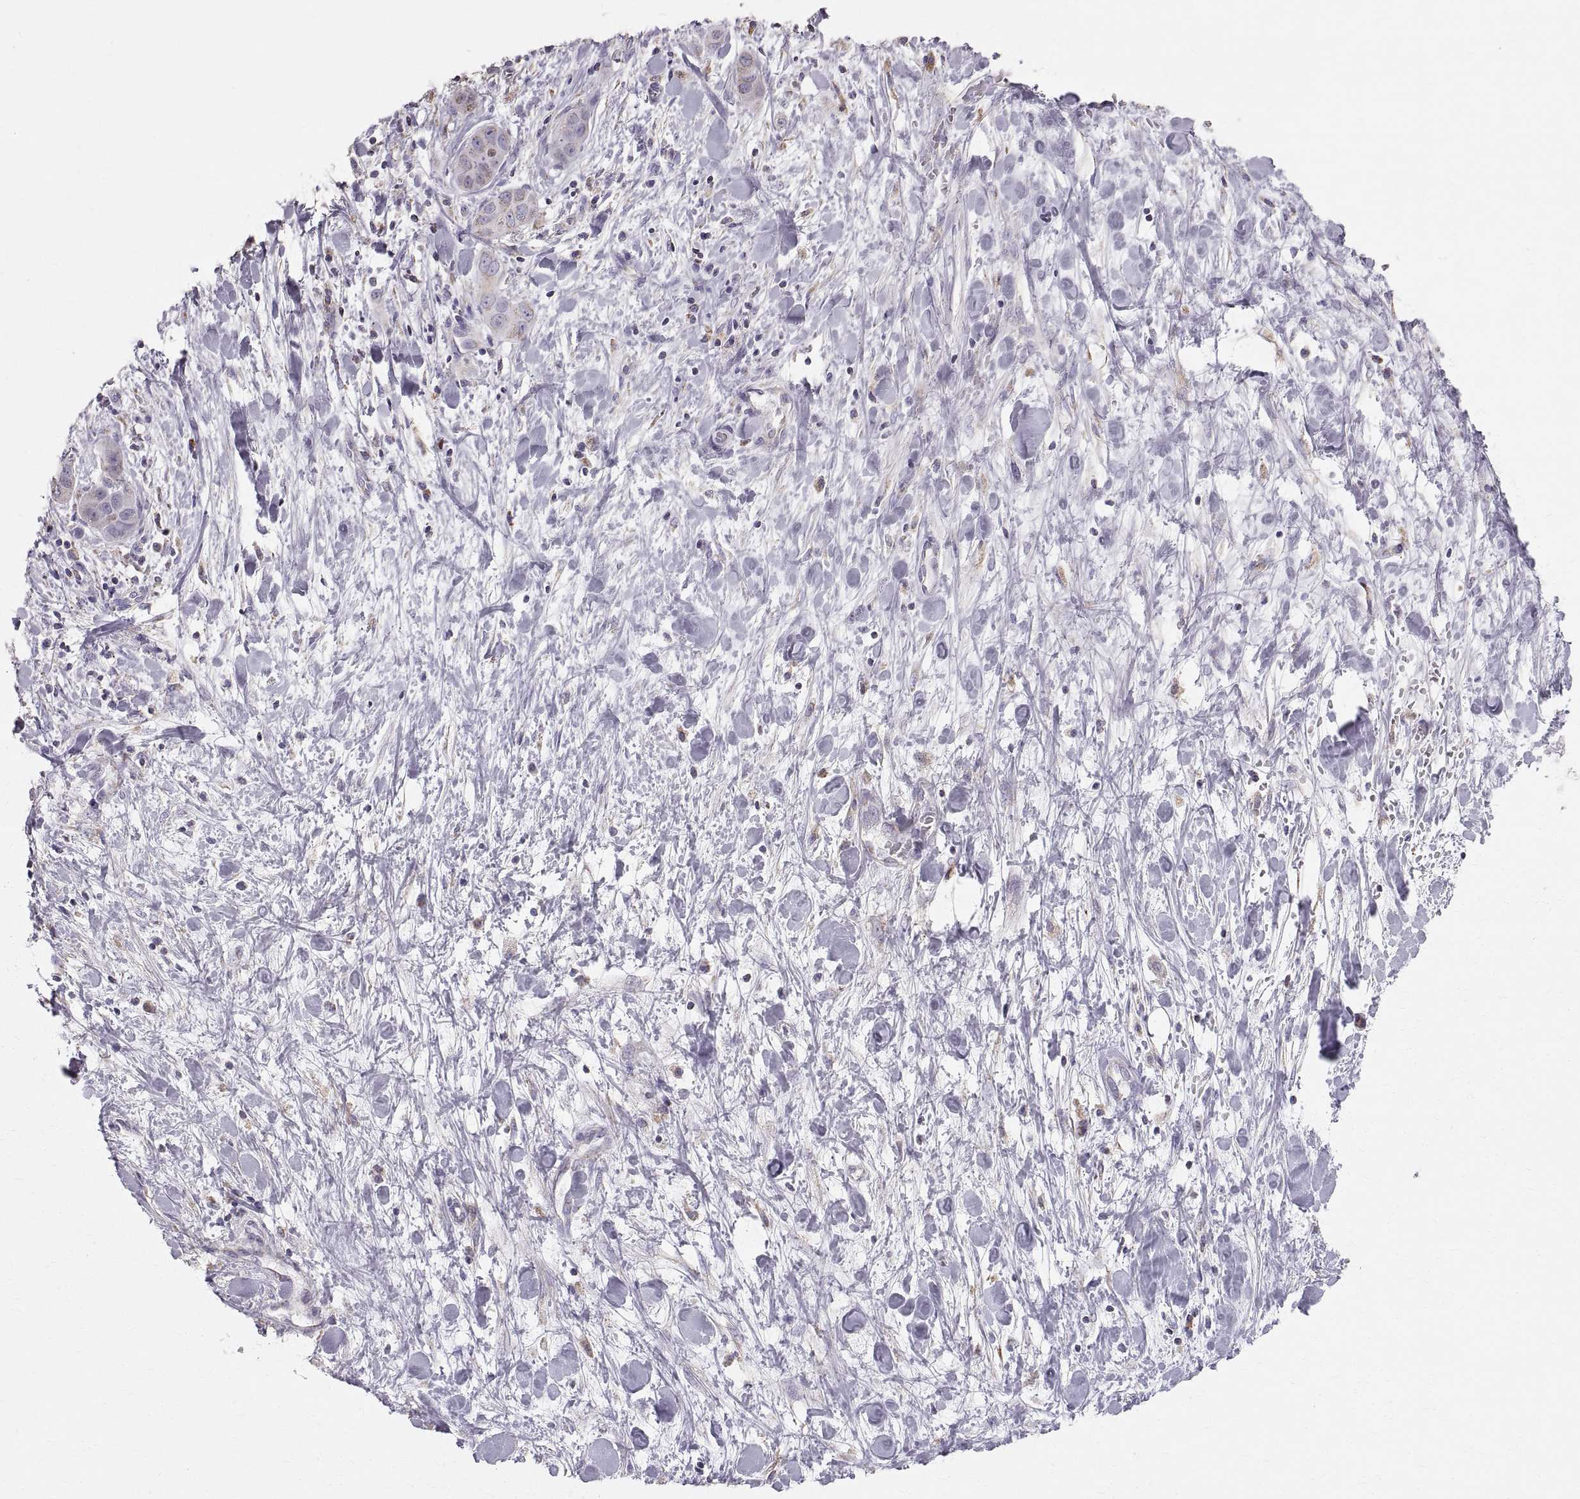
{"staining": {"intensity": "weak", "quantity": "25%-75%", "location": "cytoplasmic/membranous"}, "tissue": "liver cancer", "cell_type": "Tumor cells", "image_type": "cancer", "snomed": [{"axis": "morphology", "description": "Cholangiocarcinoma"}, {"axis": "topography", "description": "Liver"}], "caption": "Liver cancer (cholangiocarcinoma) stained for a protein displays weak cytoplasmic/membranous positivity in tumor cells.", "gene": "STMND1", "patient": {"sex": "female", "age": 52}}